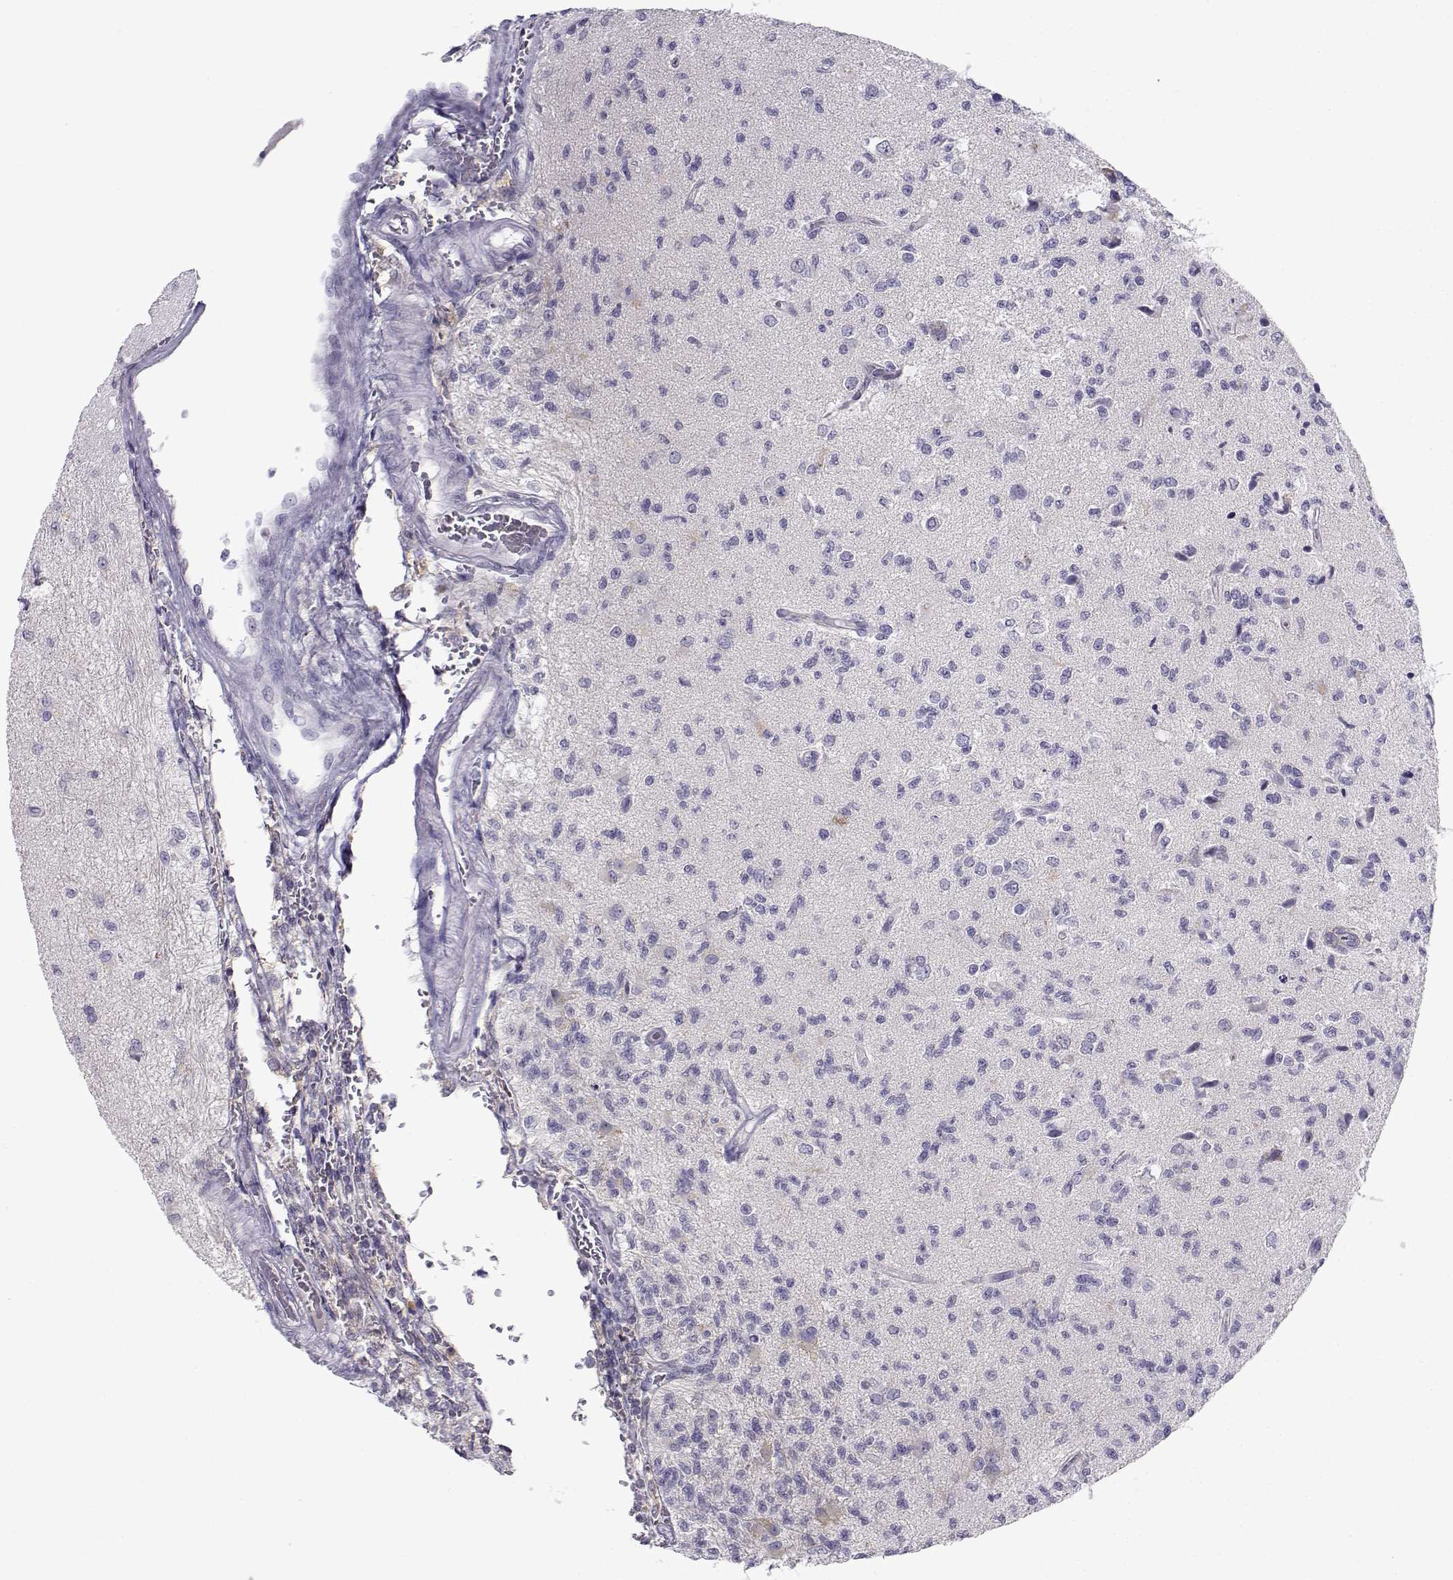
{"staining": {"intensity": "negative", "quantity": "none", "location": "none"}, "tissue": "glioma", "cell_type": "Tumor cells", "image_type": "cancer", "snomed": [{"axis": "morphology", "description": "Glioma, malignant, High grade"}, {"axis": "topography", "description": "Brain"}], "caption": "Image shows no significant protein positivity in tumor cells of glioma.", "gene": "FAM166A", "patient": {"sex": "male", "age": 56}}